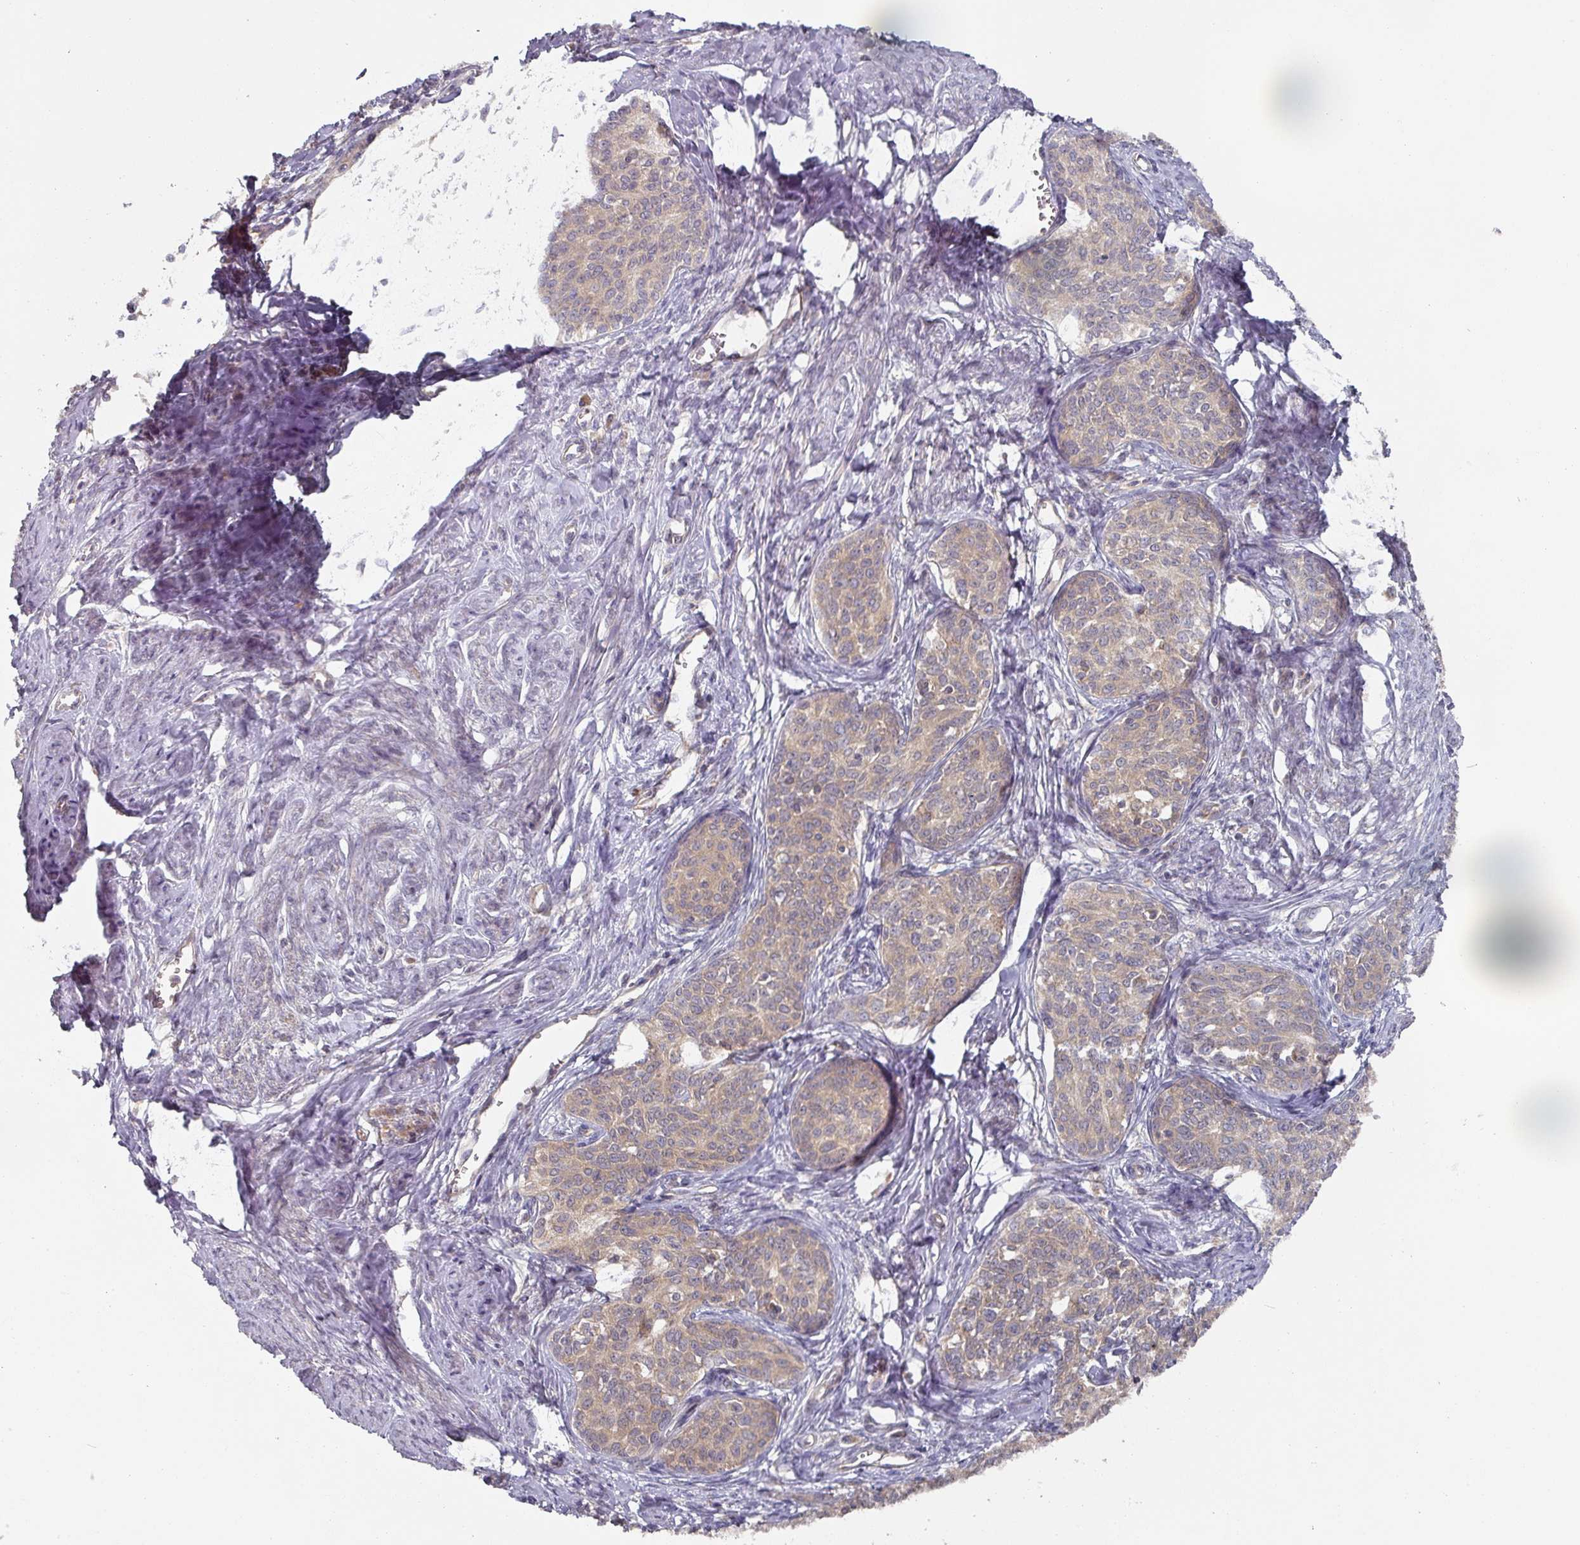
{"staining": {"intensity": "weak", "quantity": "<25%", "location": "cytoplasmic/membranous"}, "tissue": "cervical cancer", "cell_type": "Tumor cells", "image_type": "cancer", "snomed": [{"axis": "morphology", "description": "Squamous cell carcinoma, NOS"}, {"axis": "morphology", "description": "Adenocarcinoma, NOS"}, {"axis": "topography", "description": "Cervix"}], "caption": "Cervical cancer stained for a protein using IHC exhibits no positivity tumor cells.", "gene": "DNAJC7", "patient": {"sex": "female", "age": 52}}